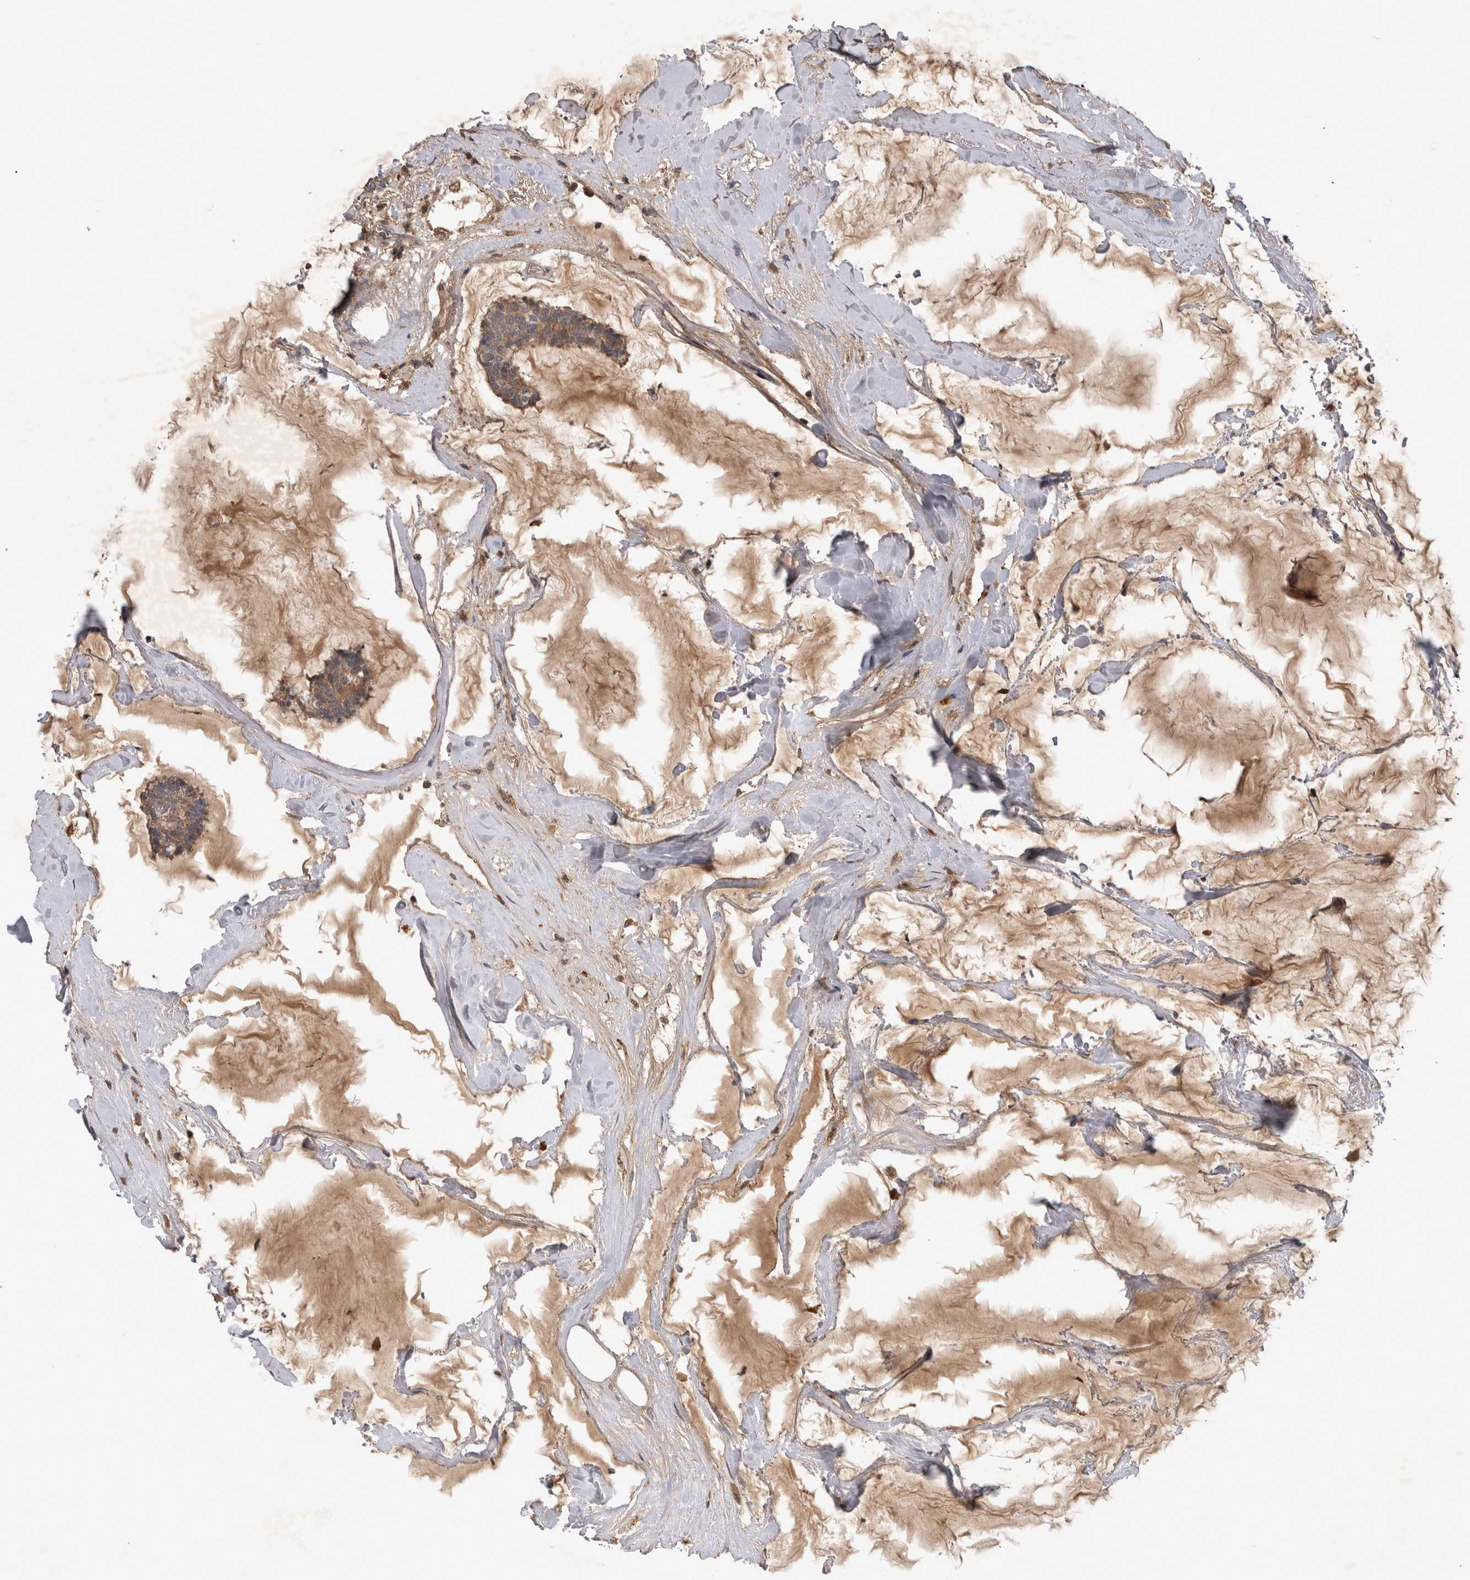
{"staining": {"intensity": "moderate", "quantity": ">75%", "location": "cytoplasmic/membranous"}, "tissue": "breast cancer", "cell_type": "Tumor cells", "image_type": "cancer", "snomed": [{"axis": "morphology", "description": "Duct carcinoma"}, {"axis": "topography", "description": "Breast"}], "caption": "Immunohistochemical staining of human breast cancer displays medium levels of moderate cytoplasmic/membranous protein positivity in approximately >75% of tumor cells. (IHC, brightfield microscopy, high magnification).", "gene": "TRMT61B", "patient": {"sex": "female", "age": 93}}